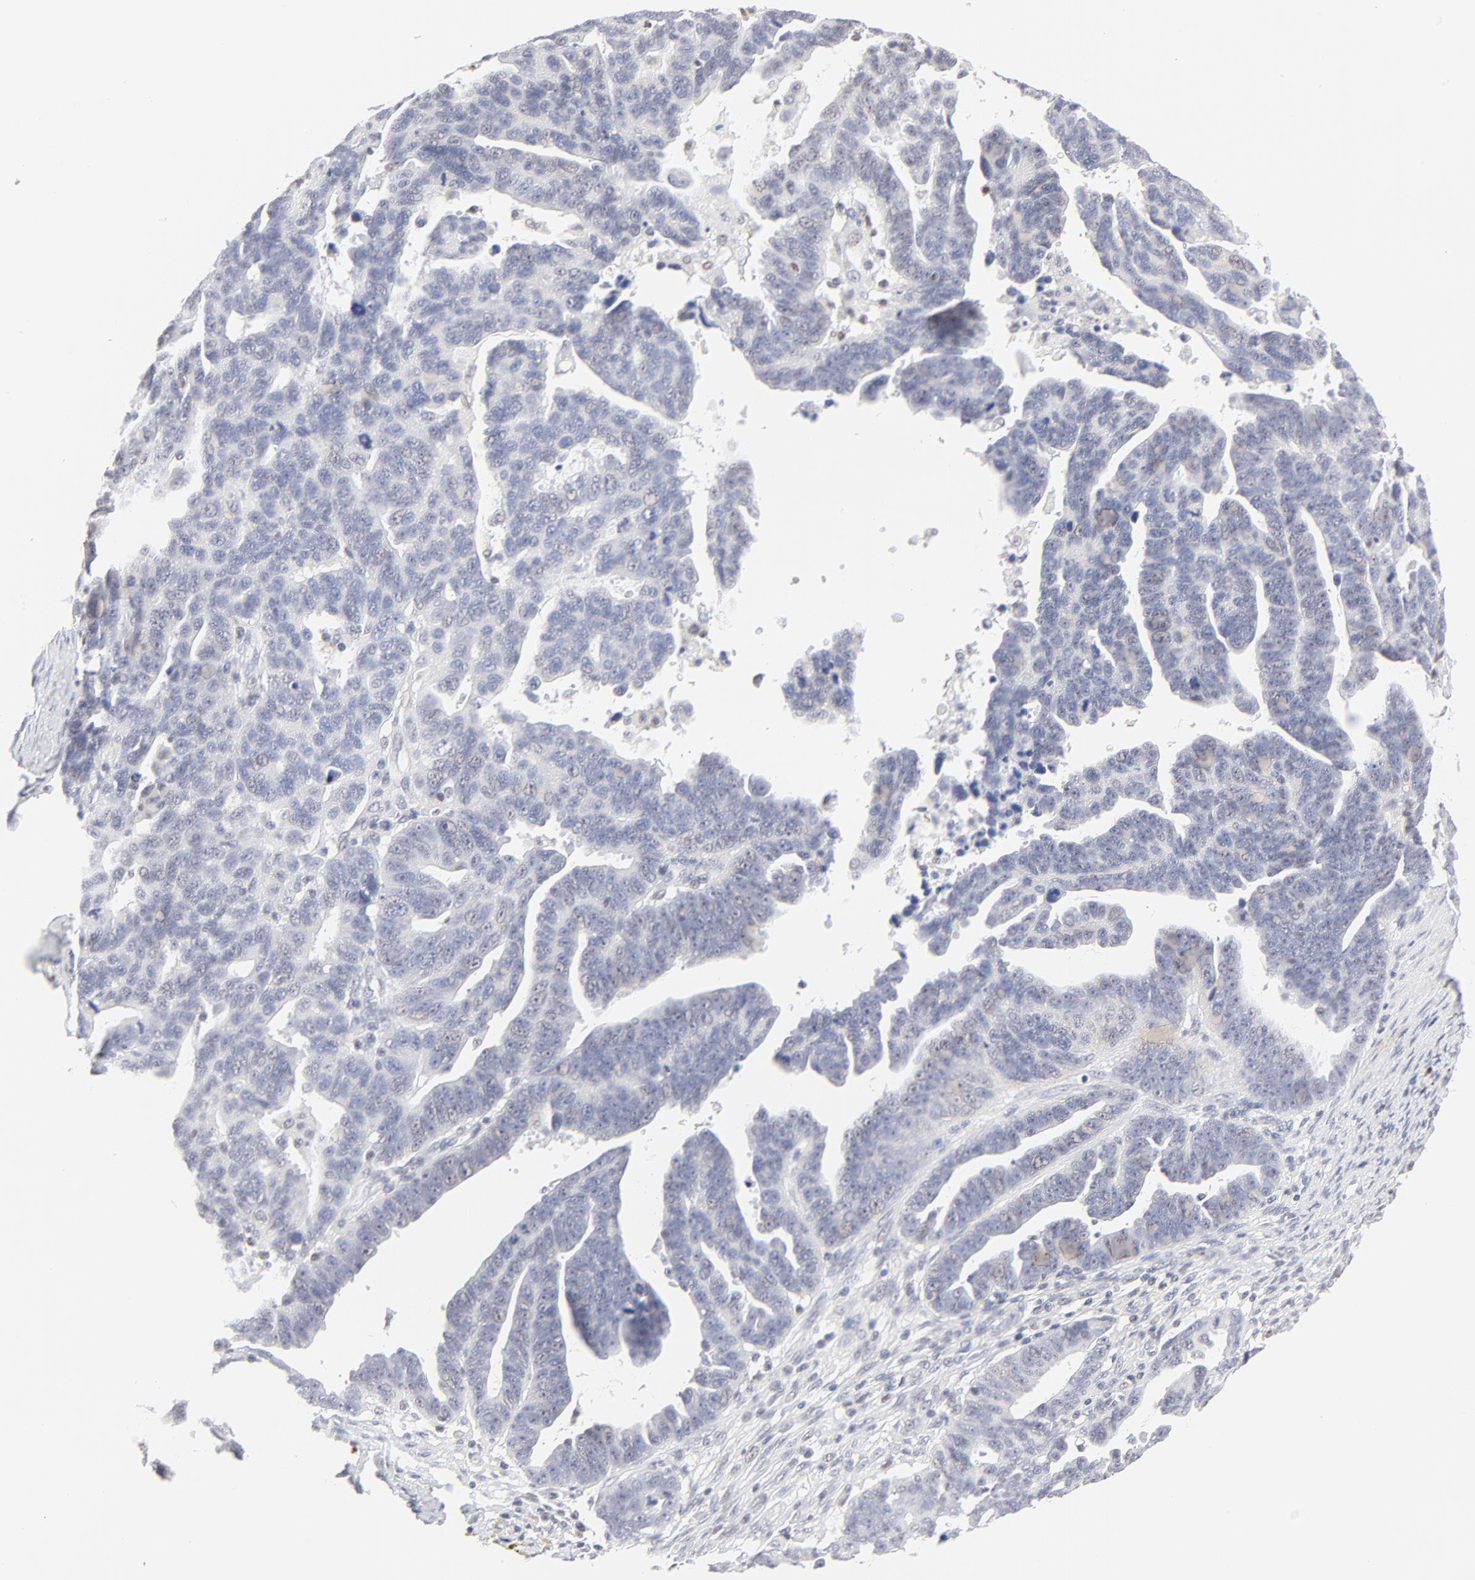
{"staining": {"intensity": "negative", "quantity": "none", "location": "none"}, "tissue": "ovarian cancer", "cell_type": "Tumor cells", "image_type": "cancer", "snomed": [{"axis": "morphology", "description": "Carcinoma, endometroid"}, {"axis": "morphology", "description": "Cystadenocarcinoma, serous, NOS"}, {"axis": "topography", "description": "Ovary"}], "caption": "This is an IHC image of human ovarian cancer (serous cystadenocarcinoma). There is no staining in tumor cells.", "gene": "NFIL3", "patient": {"sex": "female", "age": 45}}